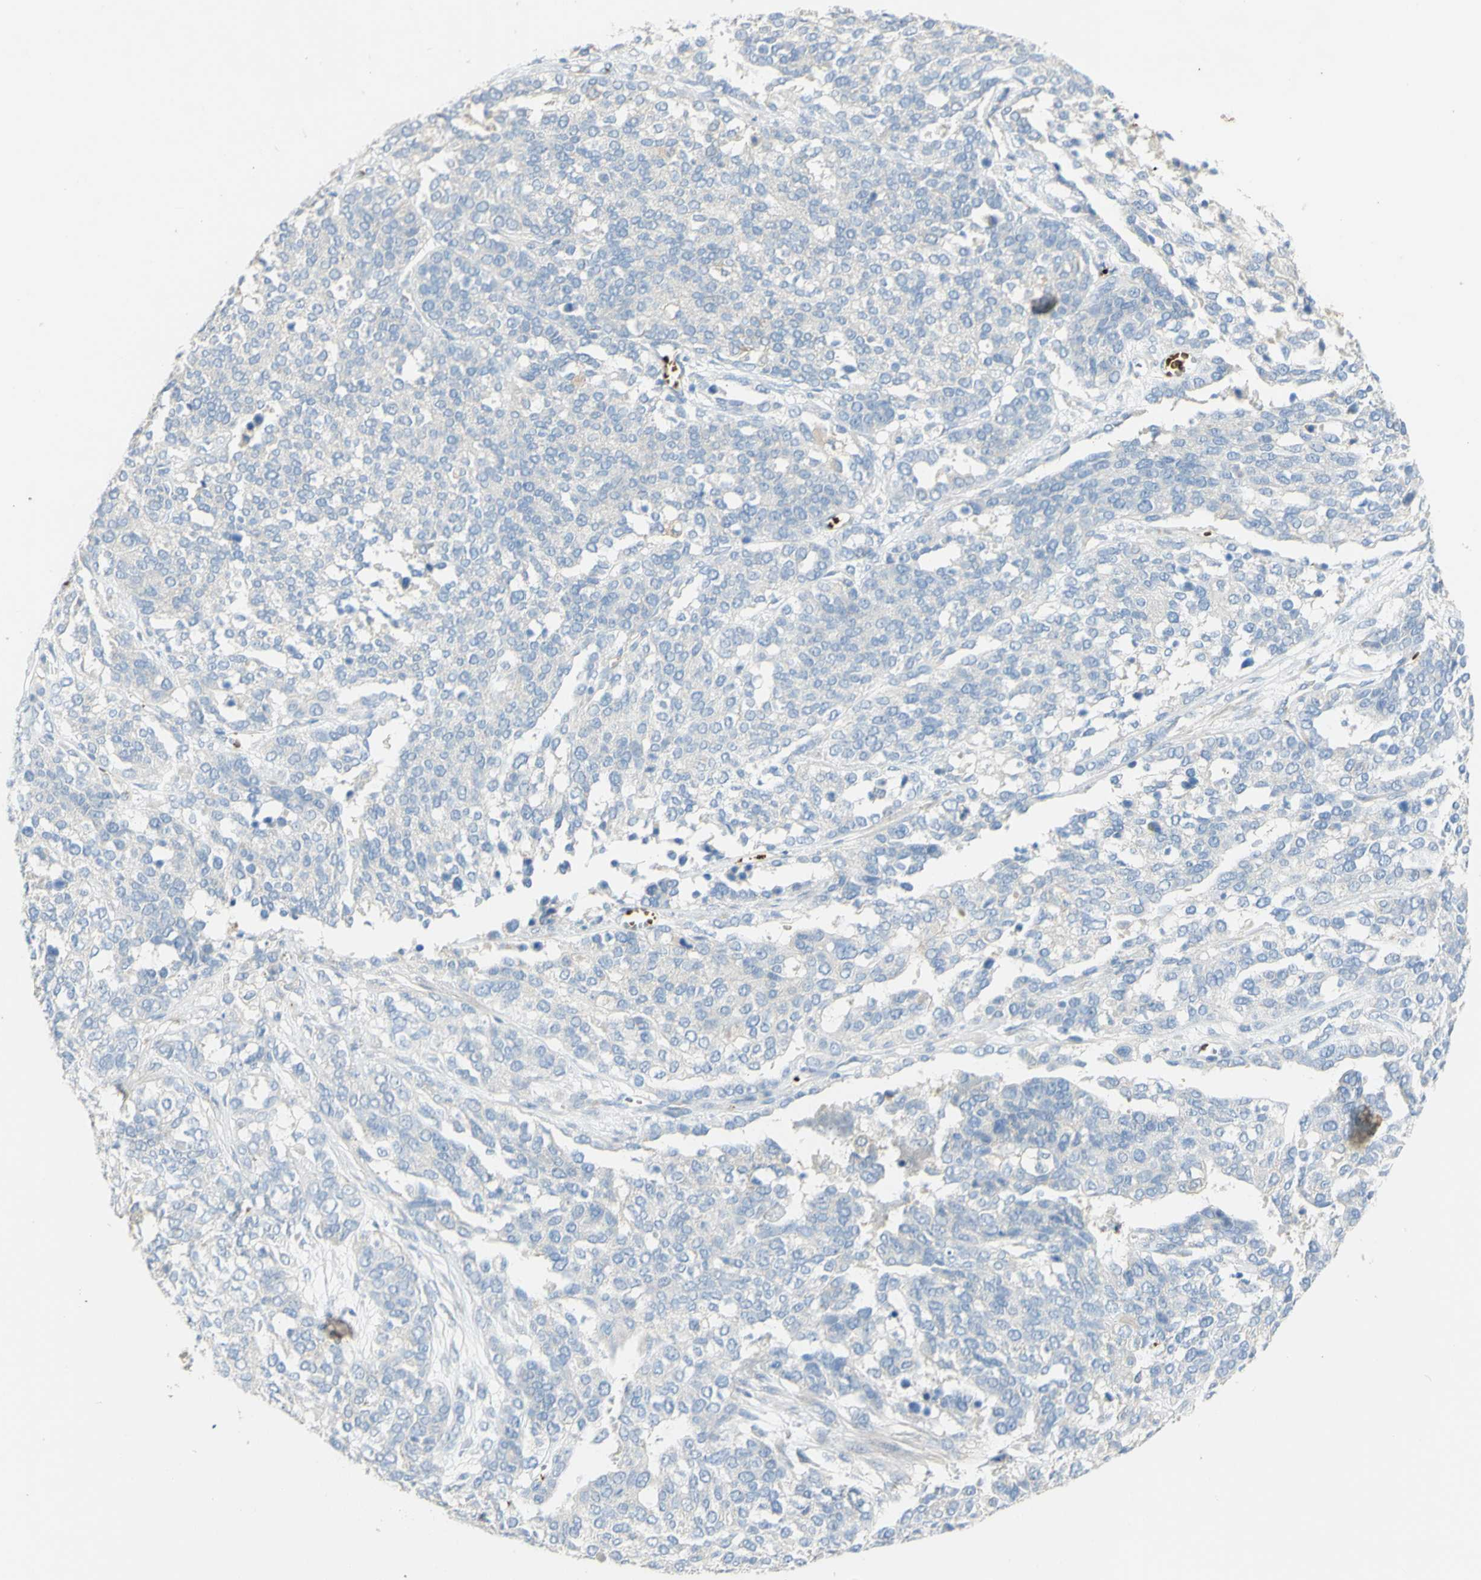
{"staining": {"intensity": "weak", "quantity": "<25%", "location": "cytoplasmic/membranous"}, "tissue": "ovarian cancer", "cell_type": "Tumor cells", "image_type": "cancer", "snomed": [{"axis": "morphology", "description": "Cystadenocarcinoma, serous, NOS"}, {"axis": "topography", "description": "Ovary"}], "caption": "An immunohistochemistry image of ovarian cancer (serous cystadenocarcinoma) is shown. There is no staining in tumor cells of ovarian cancer (serous cystadenocarcinoma).", "gene": "GAN", "patient": {"sex": "female", "age": 44}}